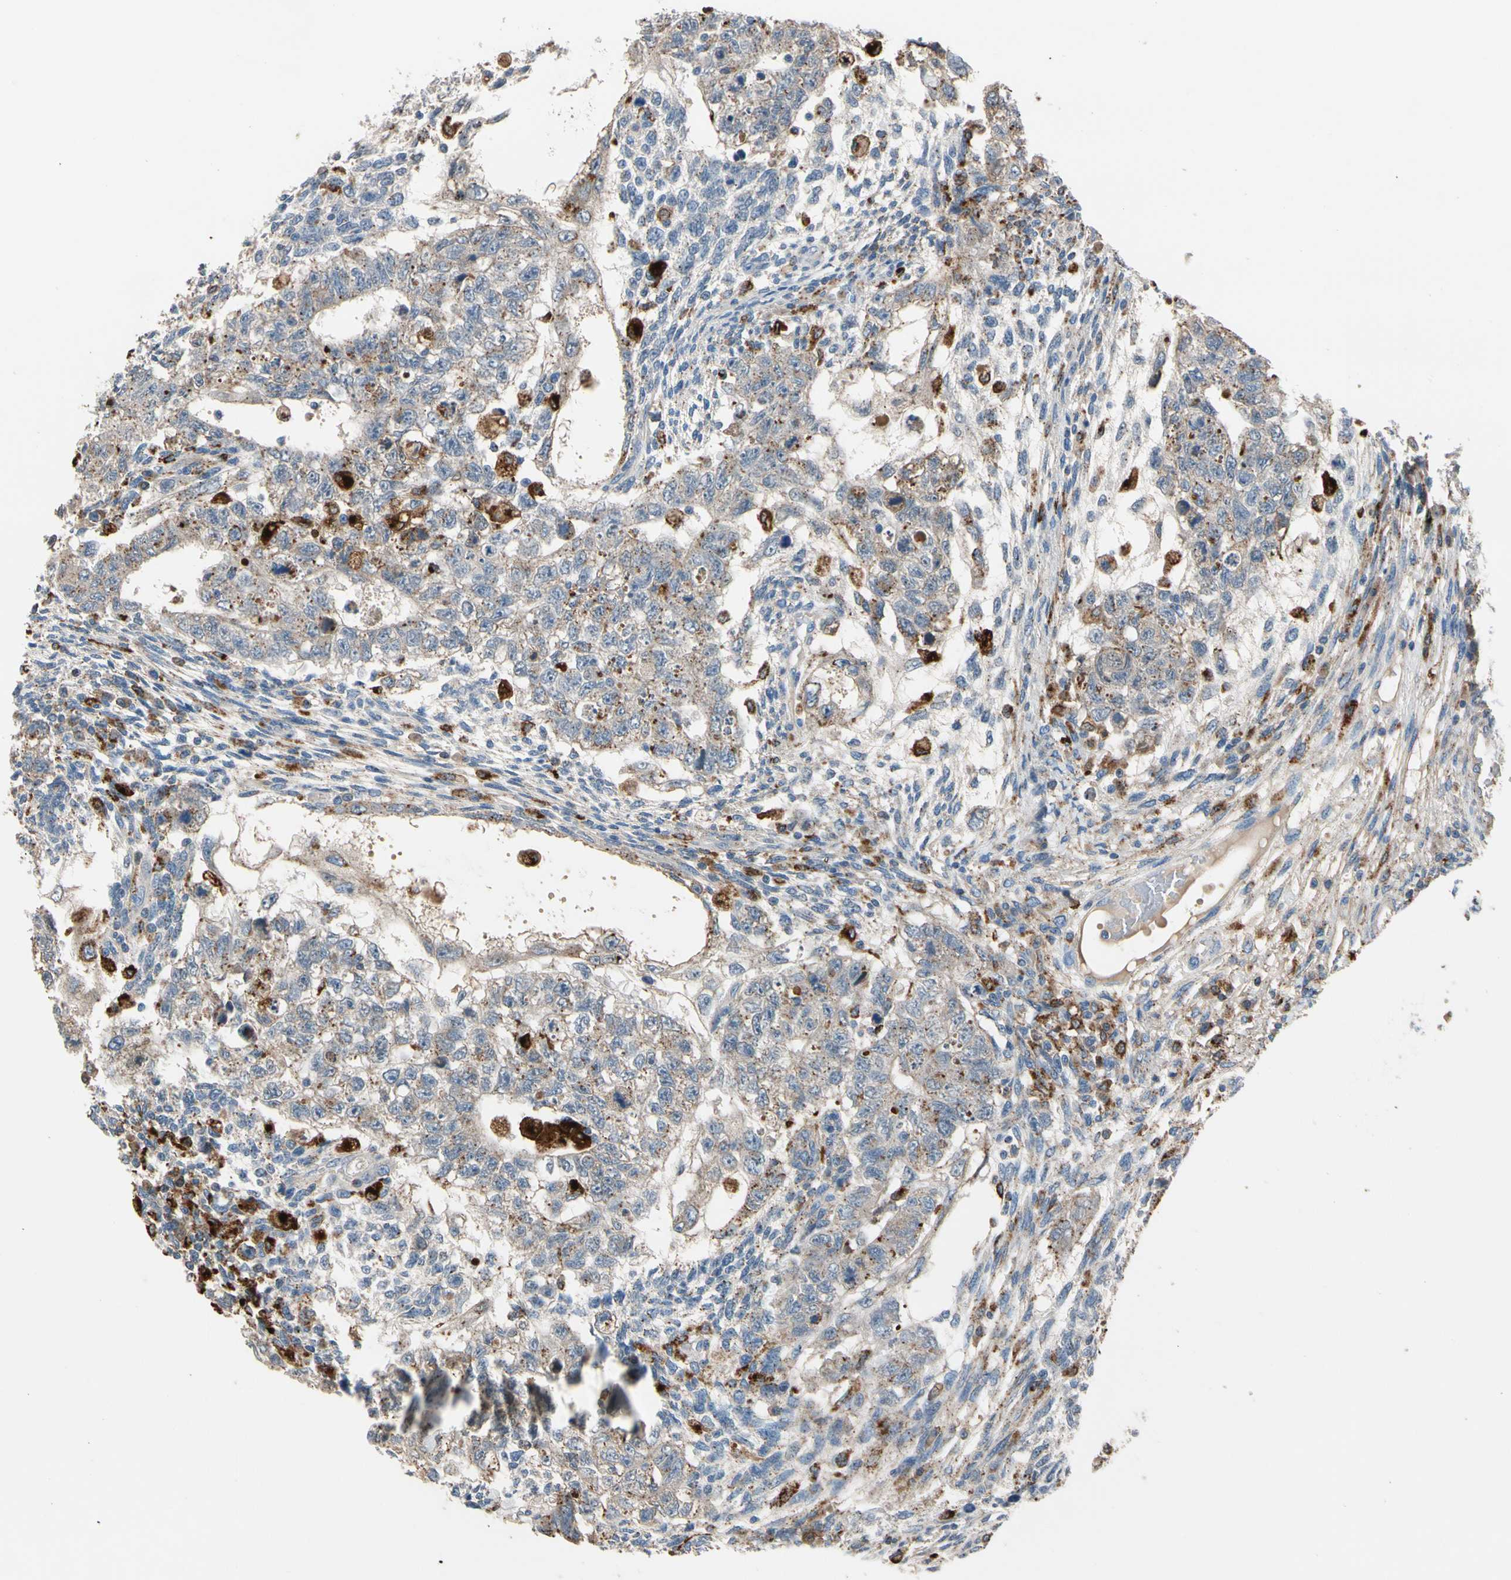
{"staining": {"intensity": "moderate", "quantity": "<25%", "location": "cytoplasmic/membranous"}, "tissue": "testis cancer", "cell_type": "Tumor cells", "image_type": "cancer", "snomed": [{"axis": "morphology", "description": "Normal tissue, NOS"}, {"axis": "morphology", "description": "Carcinoma, Embryonal, NOS"}, {"axis": "topography", "description": "Testis"}], "caption": "Tumor cells exhibit low levels of moderate cytoplasmic/membranous expression in approximately <25% of cells in testis cancer.", "gene": "GM2A", "patient": {"sex": "male", "age": 36}}